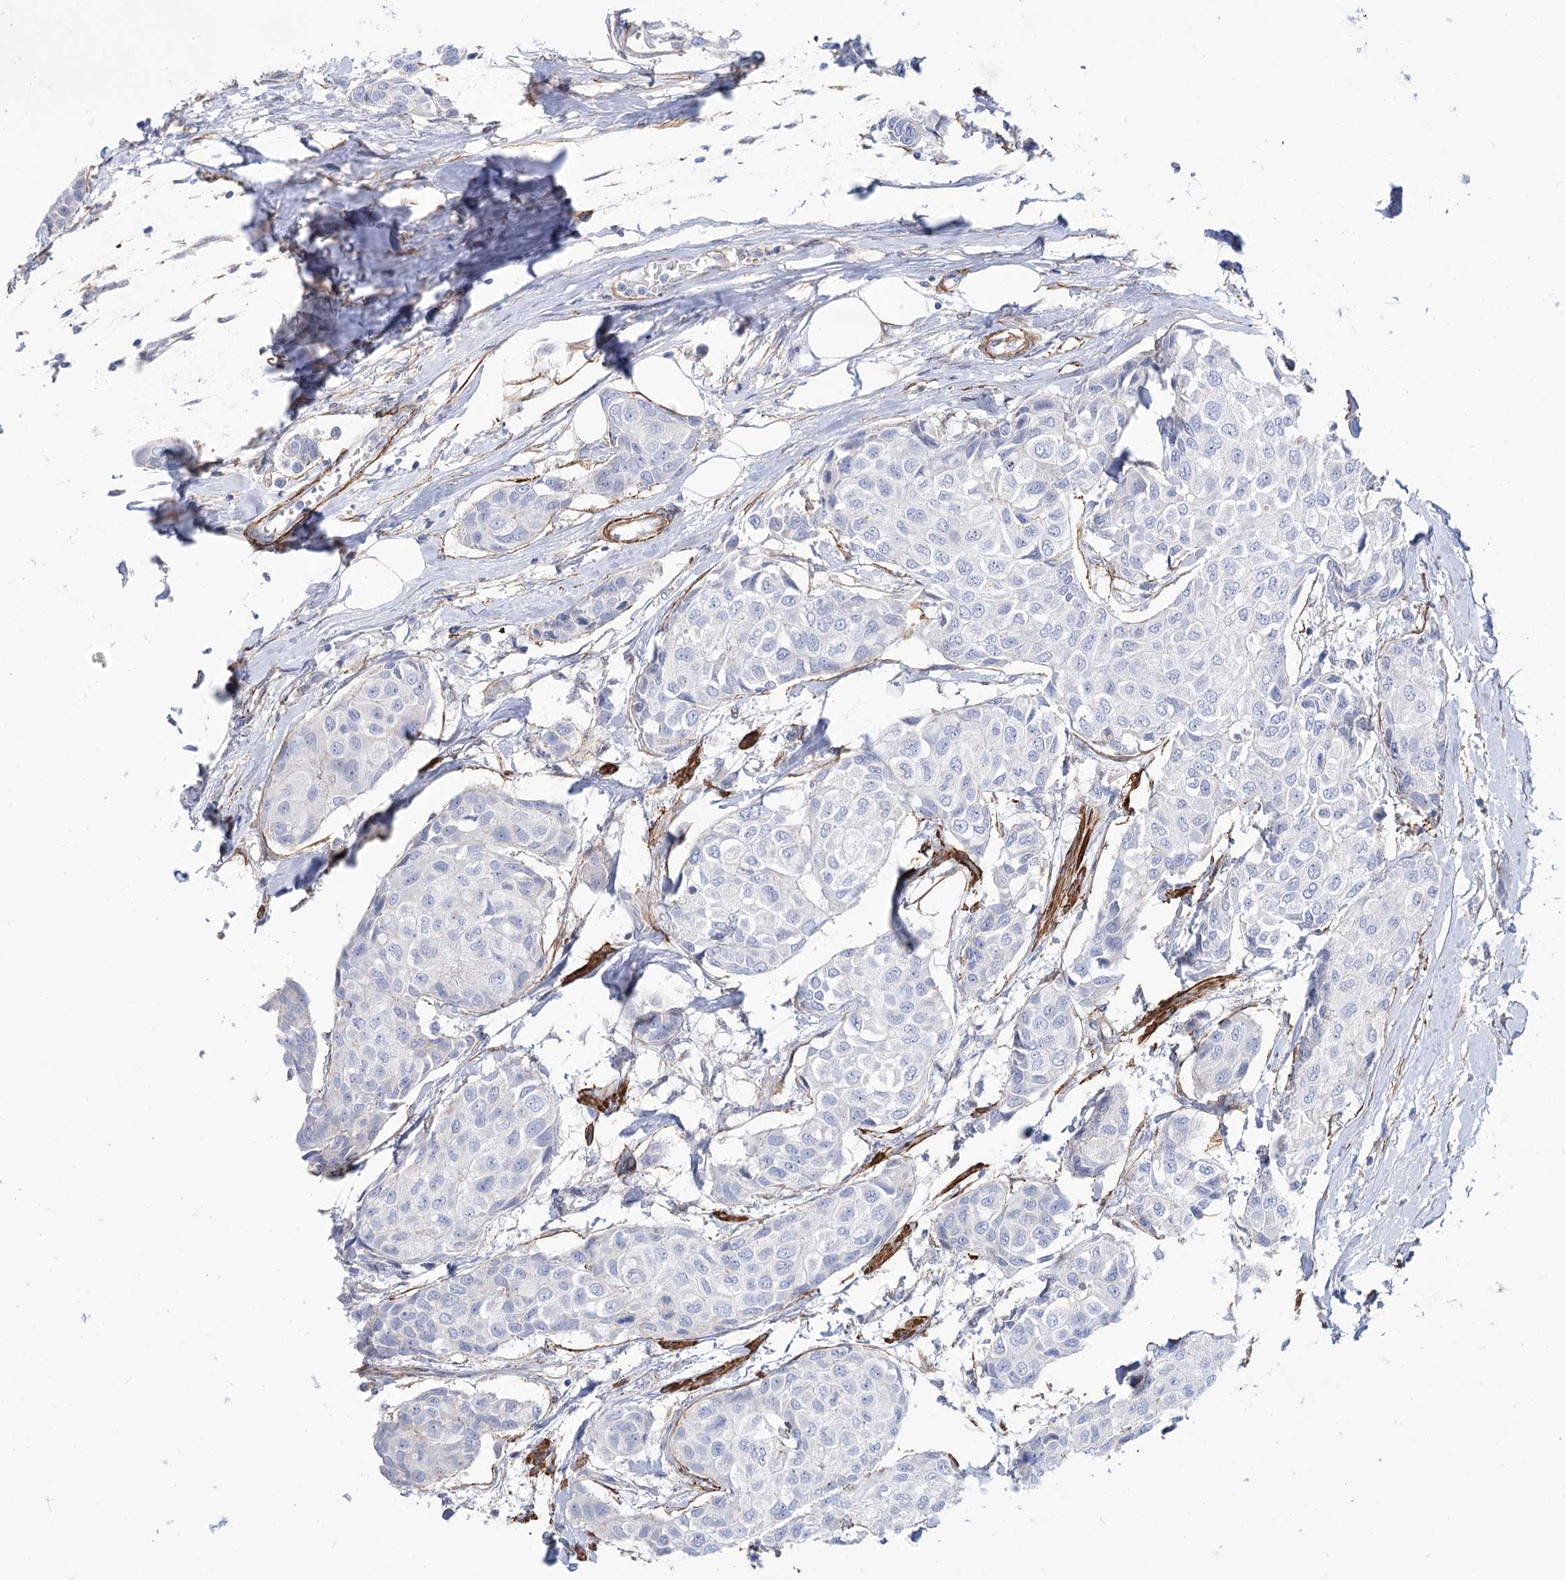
{"staining": {"intensity": "negative", "quantity": "none", "location": "none"}, "tissue": "breast cancer", "cell_type": "Tumor cells", "image_type": "cancer", "snomed": [{"axis": "morphology", "description": "Duct carcinoma"}, {"axis": "topography", "description": "Breast"}], "caption": "Human breast cancer stained for a protein using immunohistochemistry displays no expression in tumor cells.", "gene": "WASHC3", "patient": {"sex": "female", "age": 80}}